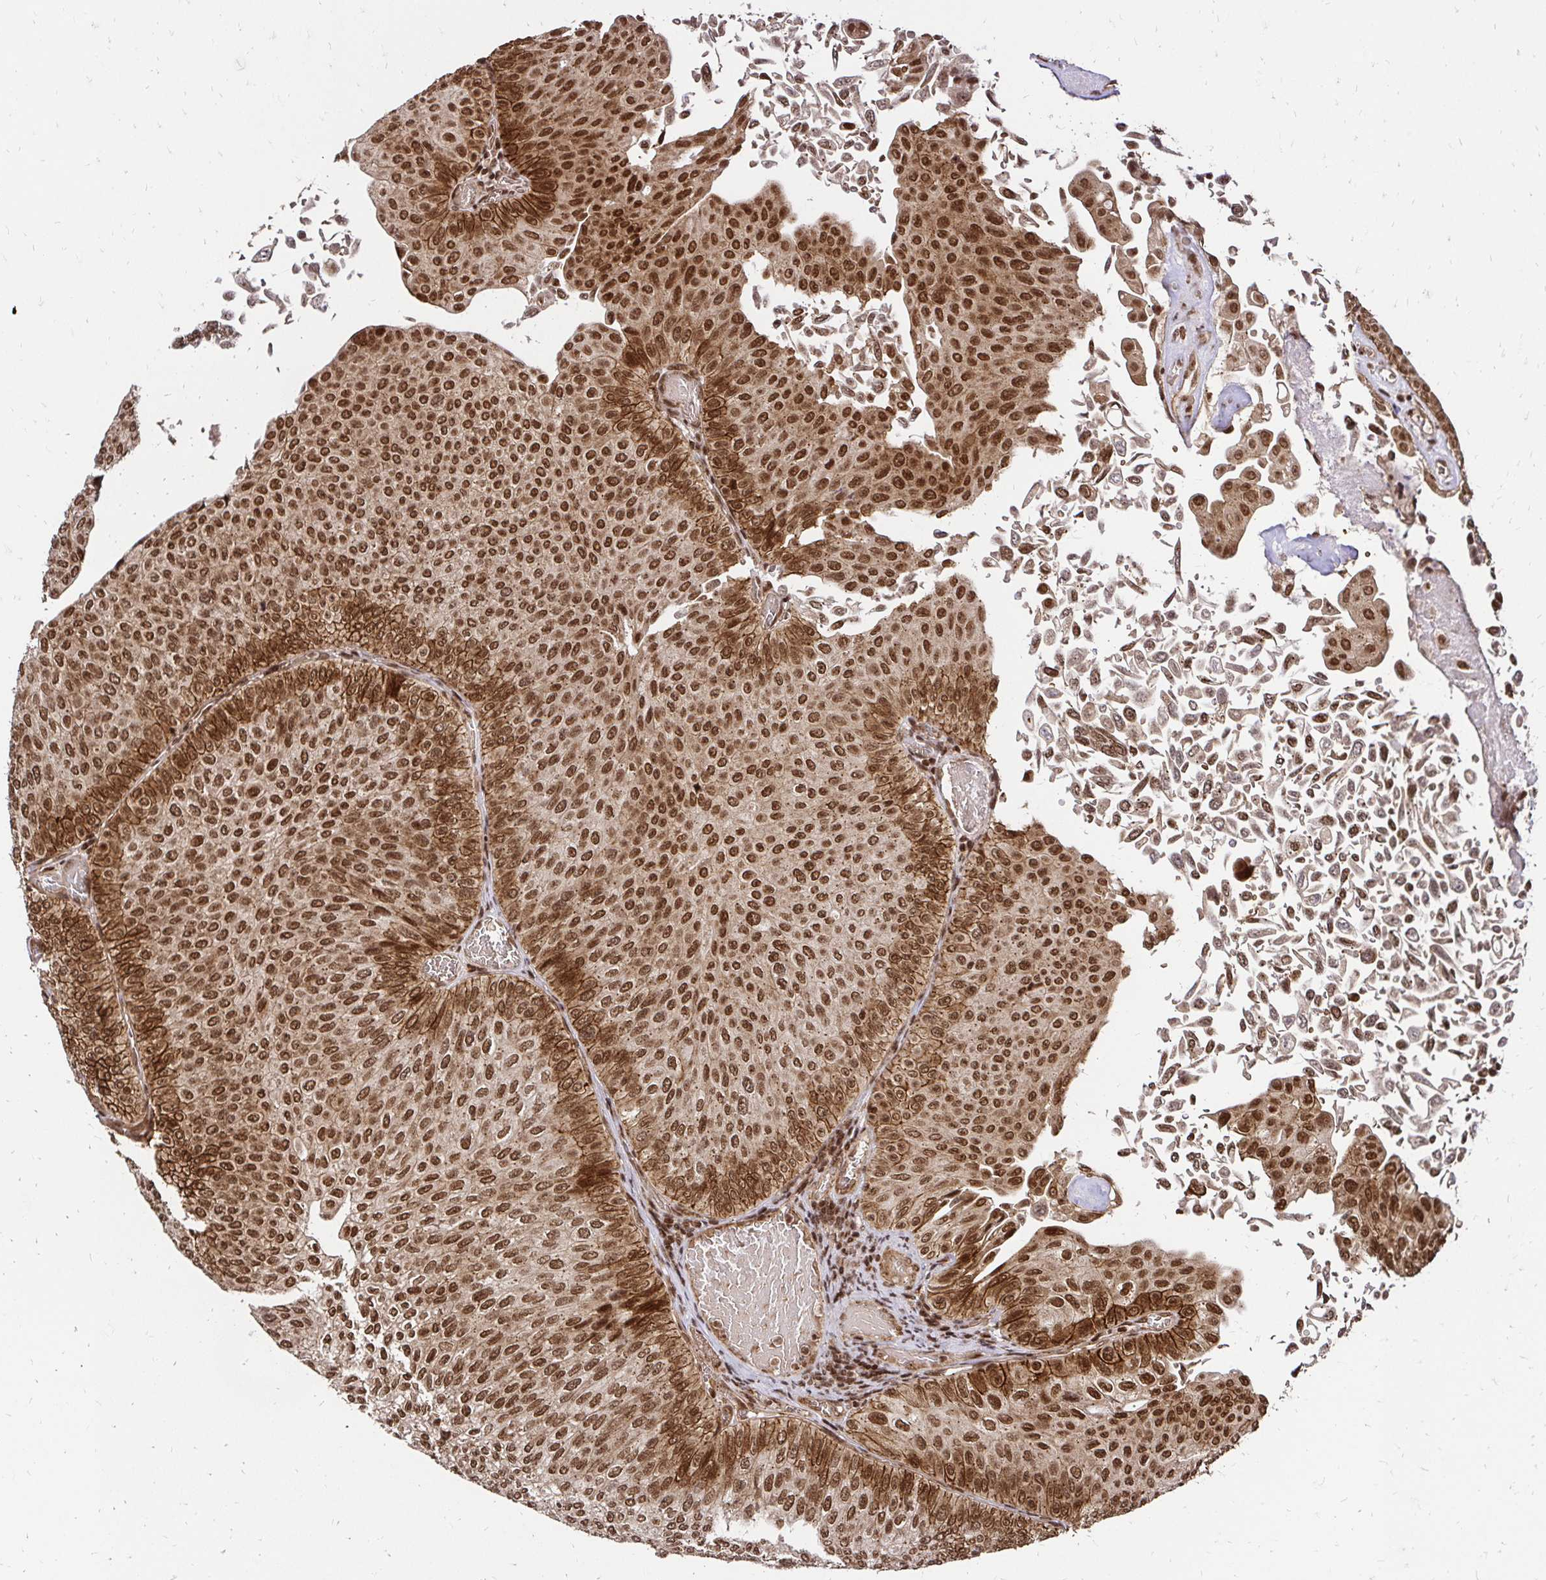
{"staining": {"intensity": "strong", "quantity": ">75%", "location": "cytoplasmic/membranous,nuclear"}, "tissue": "urothelial cancer", "cell_type": "Tumor cells", "image_type": "cancer", "snomed": [{"axis": "morphology", "description": "Urothelial carcinoma, NOS"}, {"axis": "topography", "description": "Urinary bladder"}], "caption": "Brown immunohistochemical staining in human urothelial cancer shows strong cytoplasmic/membranous and nuclear expression in about >75% of tumor cells. The protein is shown in brown color, while the nuclei are stained blue.", "gene": "GLYR1", "patient": {"sex": "male", "age": 59}}